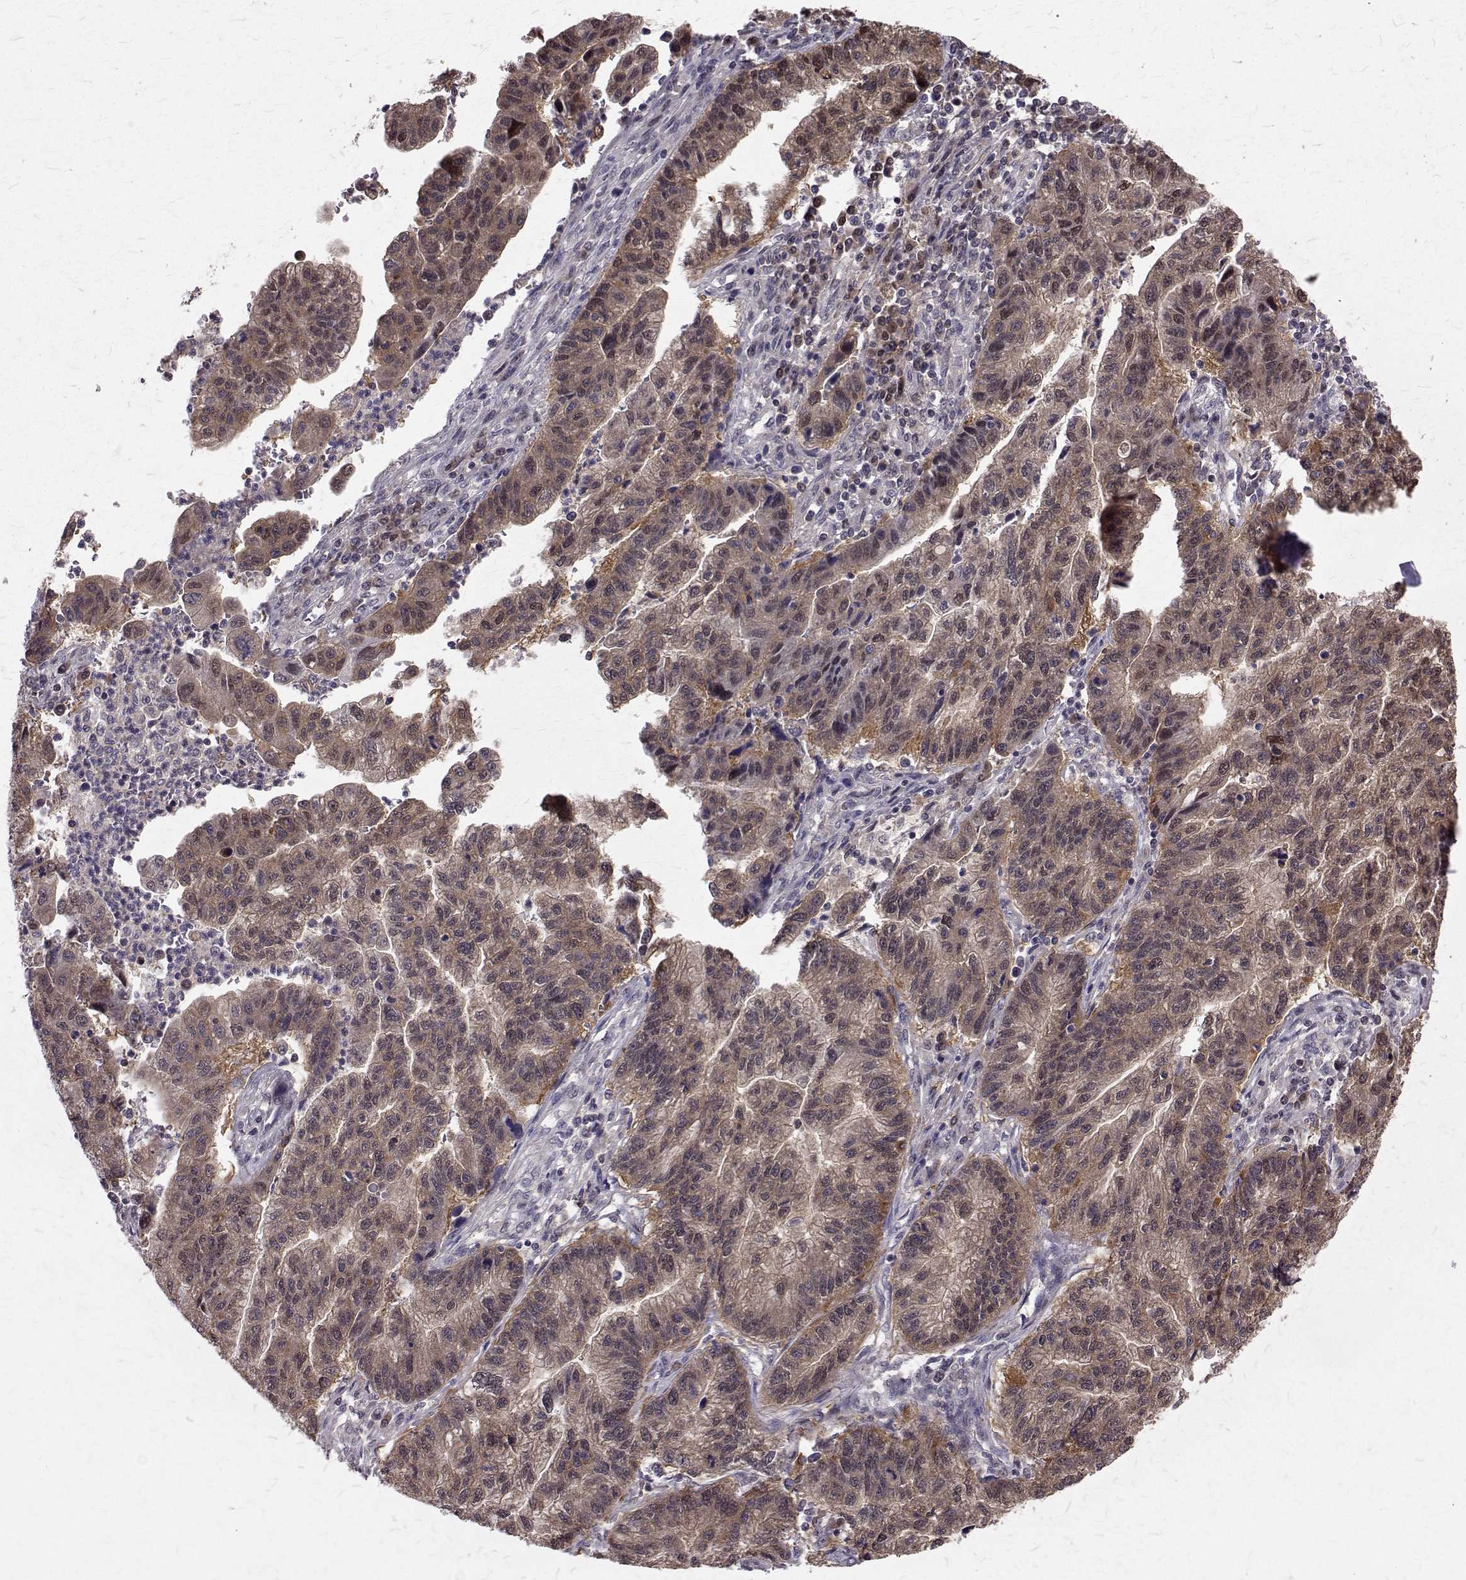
{"staining": {"intensity": "weak", "quantity": ">75%", "location": "cytoplasmic/membranous,nuclear"}, "tissue": "stomach cancer", "cell_type": "Tumor cells", "image_type": "cancer", "snomed": [{"axis": "morphology", "description": "Adenocarcinoma, NOS"}, {"axis": "topography", "description": "Stomach"}], "caption": "Protein expression analysis of human stomach cancer (adenocarcinoma) reveals weak cytoplasmic/membranous and nuclear expression in about >75% of tumor cells. Nuclei are stained in blue.", "gene": "NIF3L1", "patient": {"sex": "male", "age": 83}}